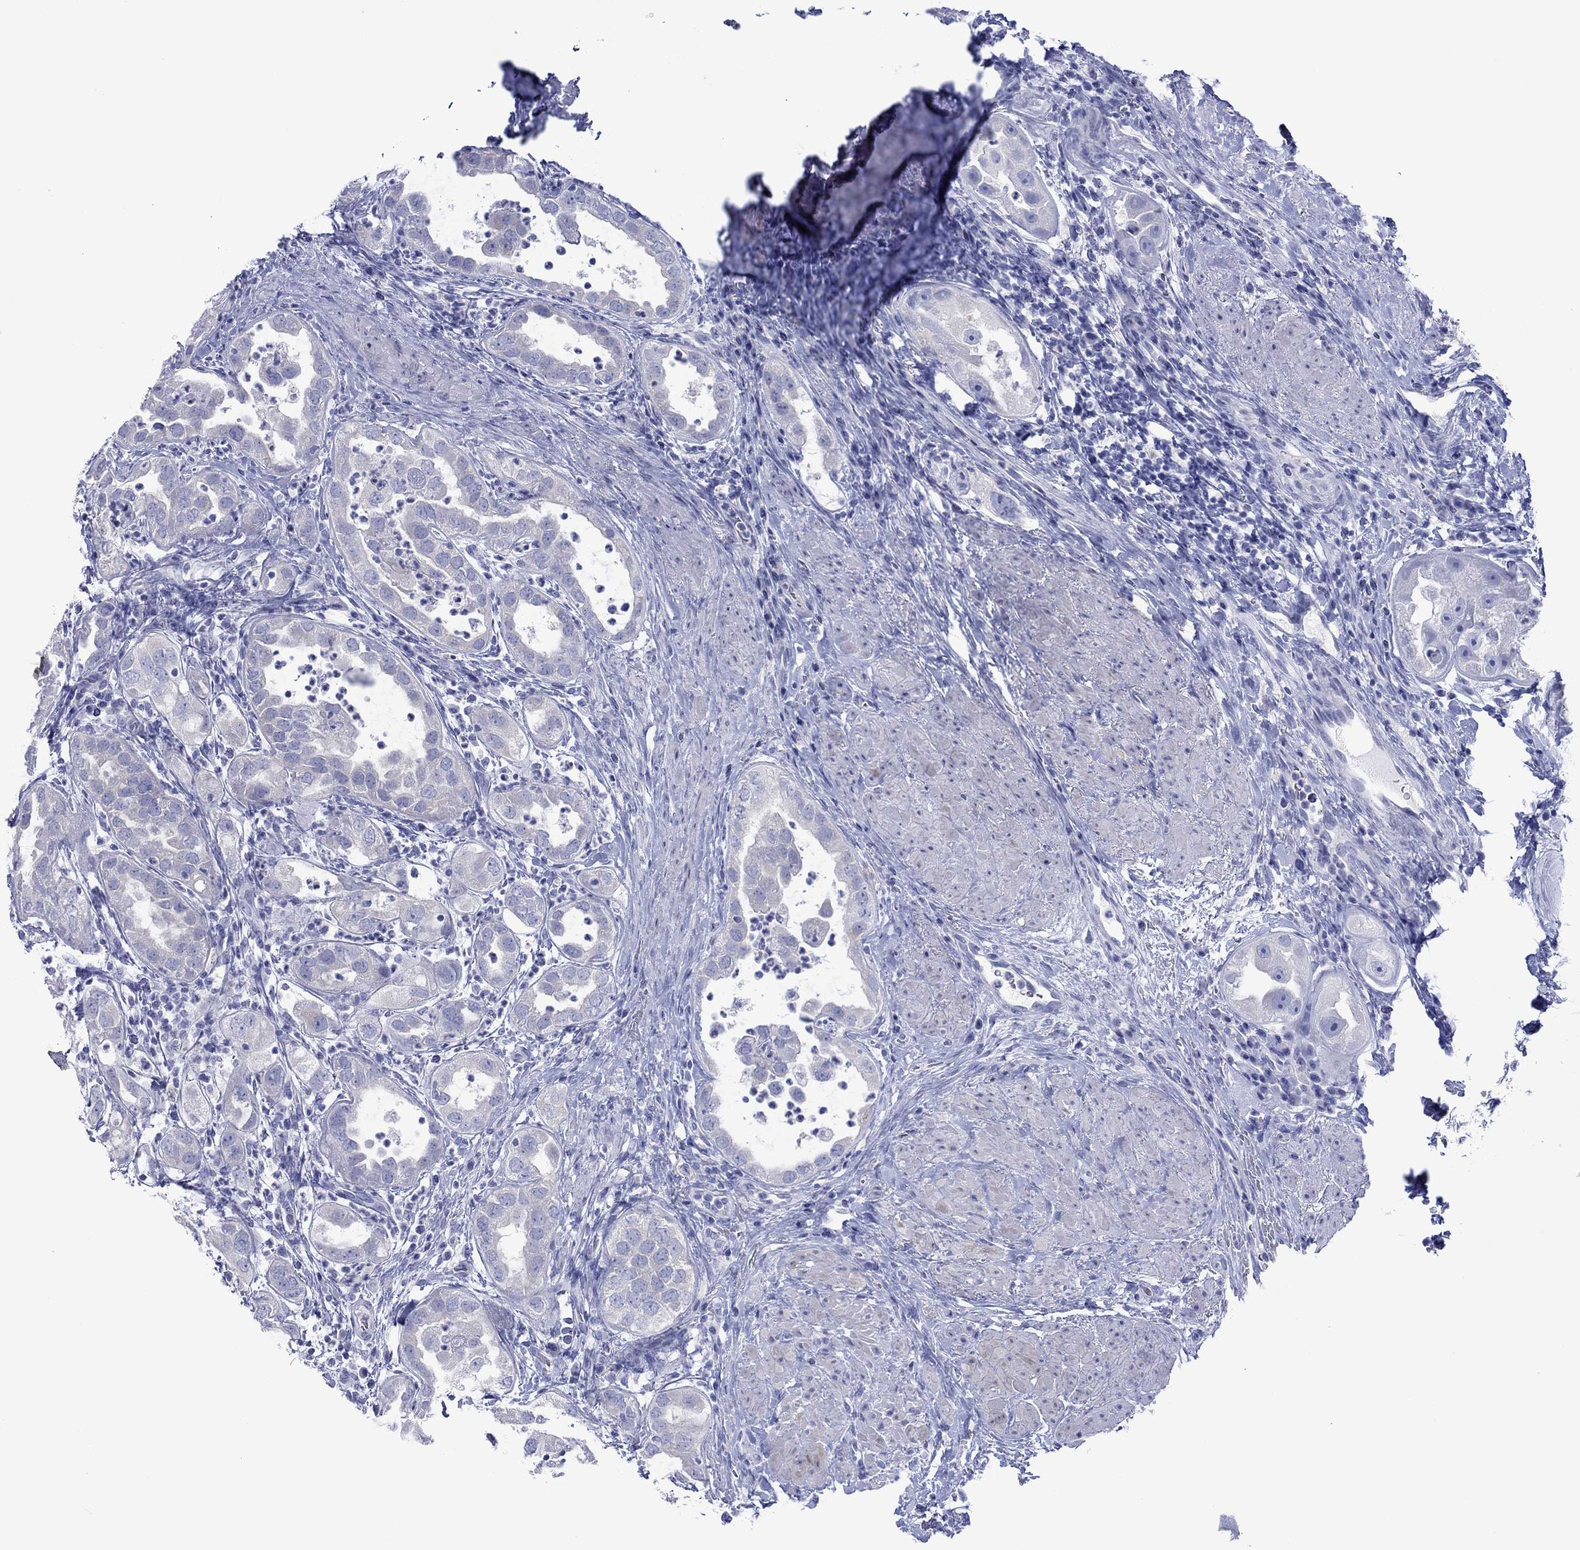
{"staining": {"intensity": "negative", "quantity": "none", "location": "none"}, "tissue": "urothelial cancer", "cell_type": "Tumor cells", "image_type": "cancer", "snomed": [{"axis": "morphology", "description": "Urothelial carcinoma, High grade"}, {"axis": "topography", "description": "Urinary bladder"}], "caption": "Immunohistochemistry photomicrograph of neoplastic tissue: human urothelial cancer stained with DAB (3,3'-diaminobenzidine) displays no significant protein positivity in tumor cells.", "gene": "MLANA", "patient": {"sex": "female", "age": 41}}